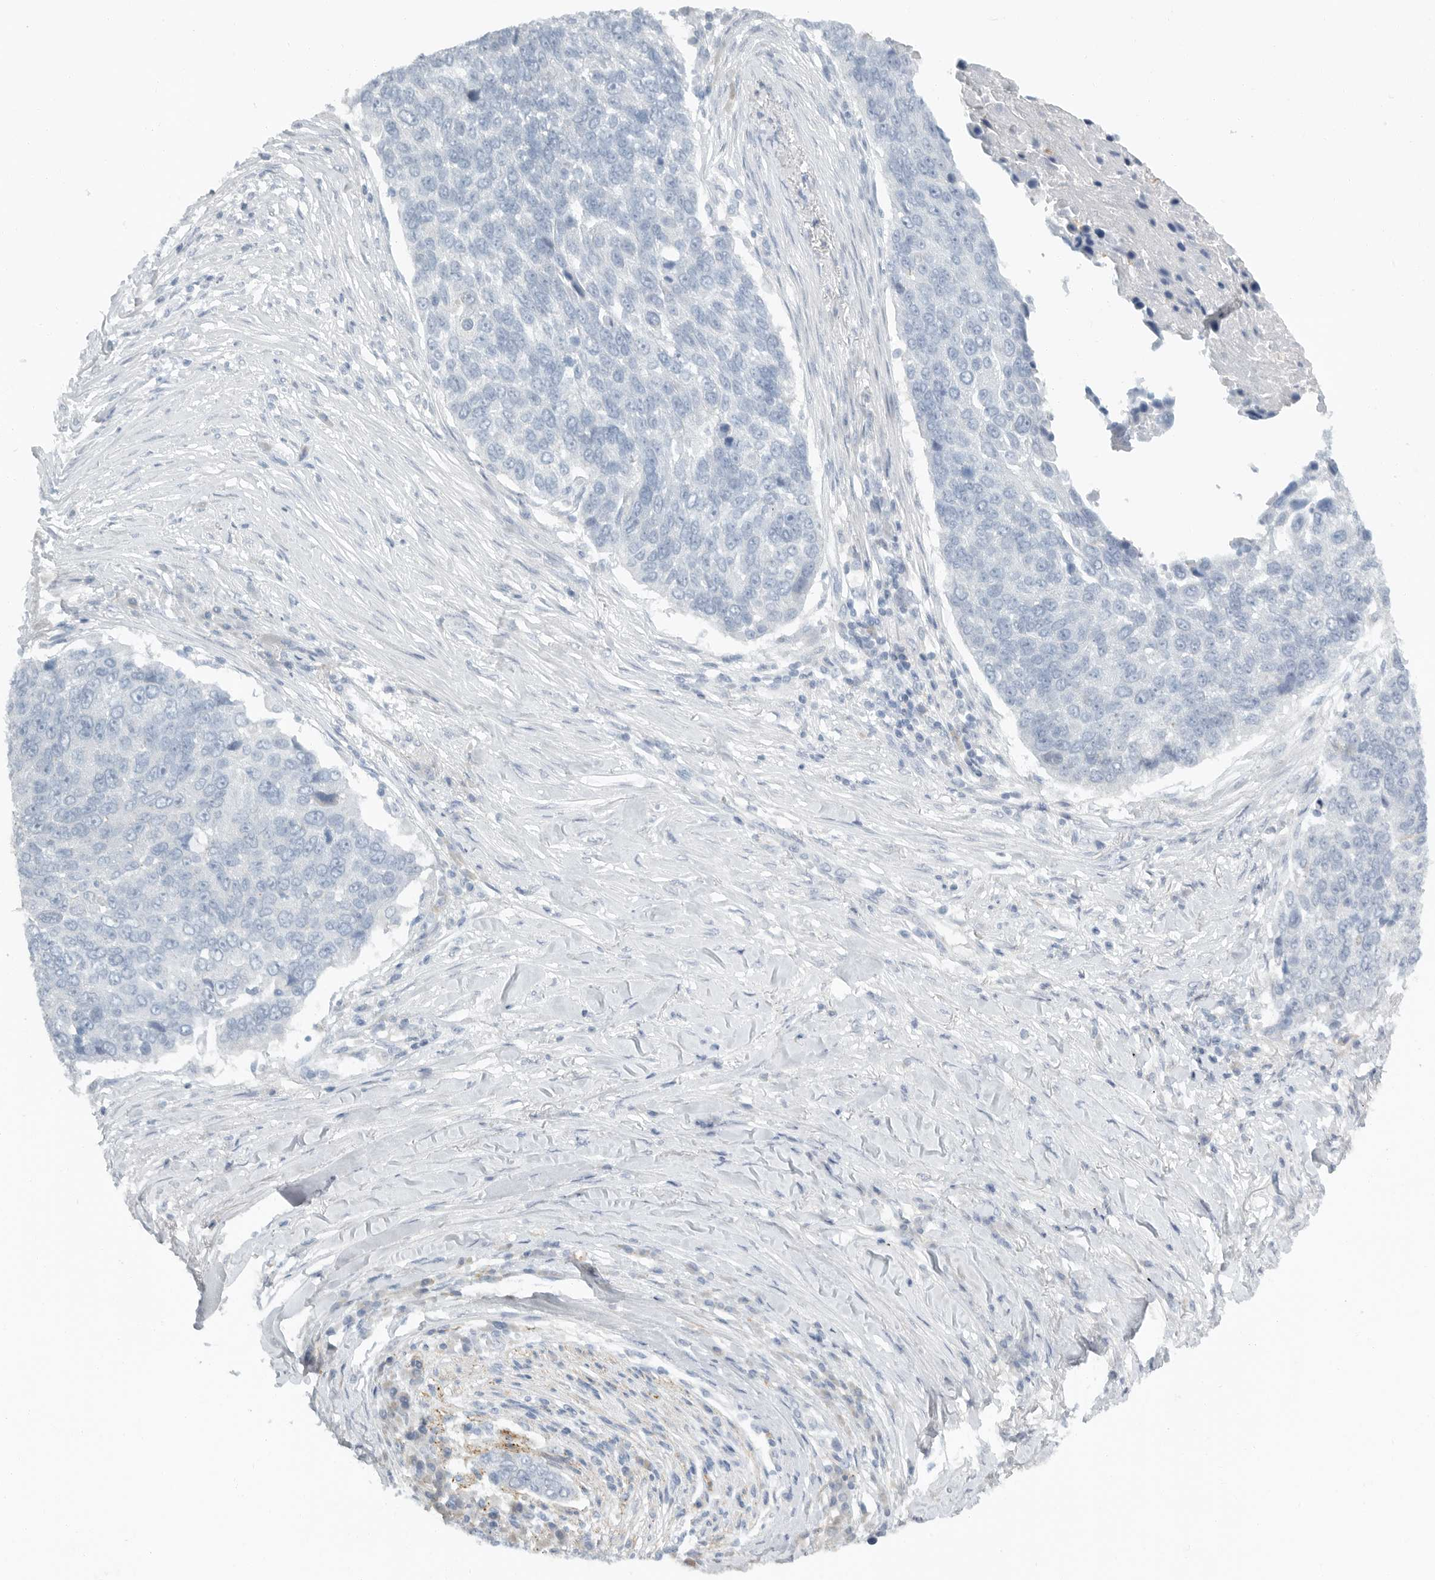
{"staining": {"intensity": "negative", "quantity": "none", "location": "none"}, "tissue": "lung cancer", "cell_type": "Tumor cells", "image_type": "cancer", "snomed": [{"axis": "morphology", "description": "Squamous cell carcinoma, NOS"}, {"axis": "topography", "description": "Lung"}], "caption": "This is a histopathology image of immunohistochemistry staining of lung cancer, which shows no staining in tumor cells.", "gene": "PAM", "patient": {"sex": "male", "age": 66}}